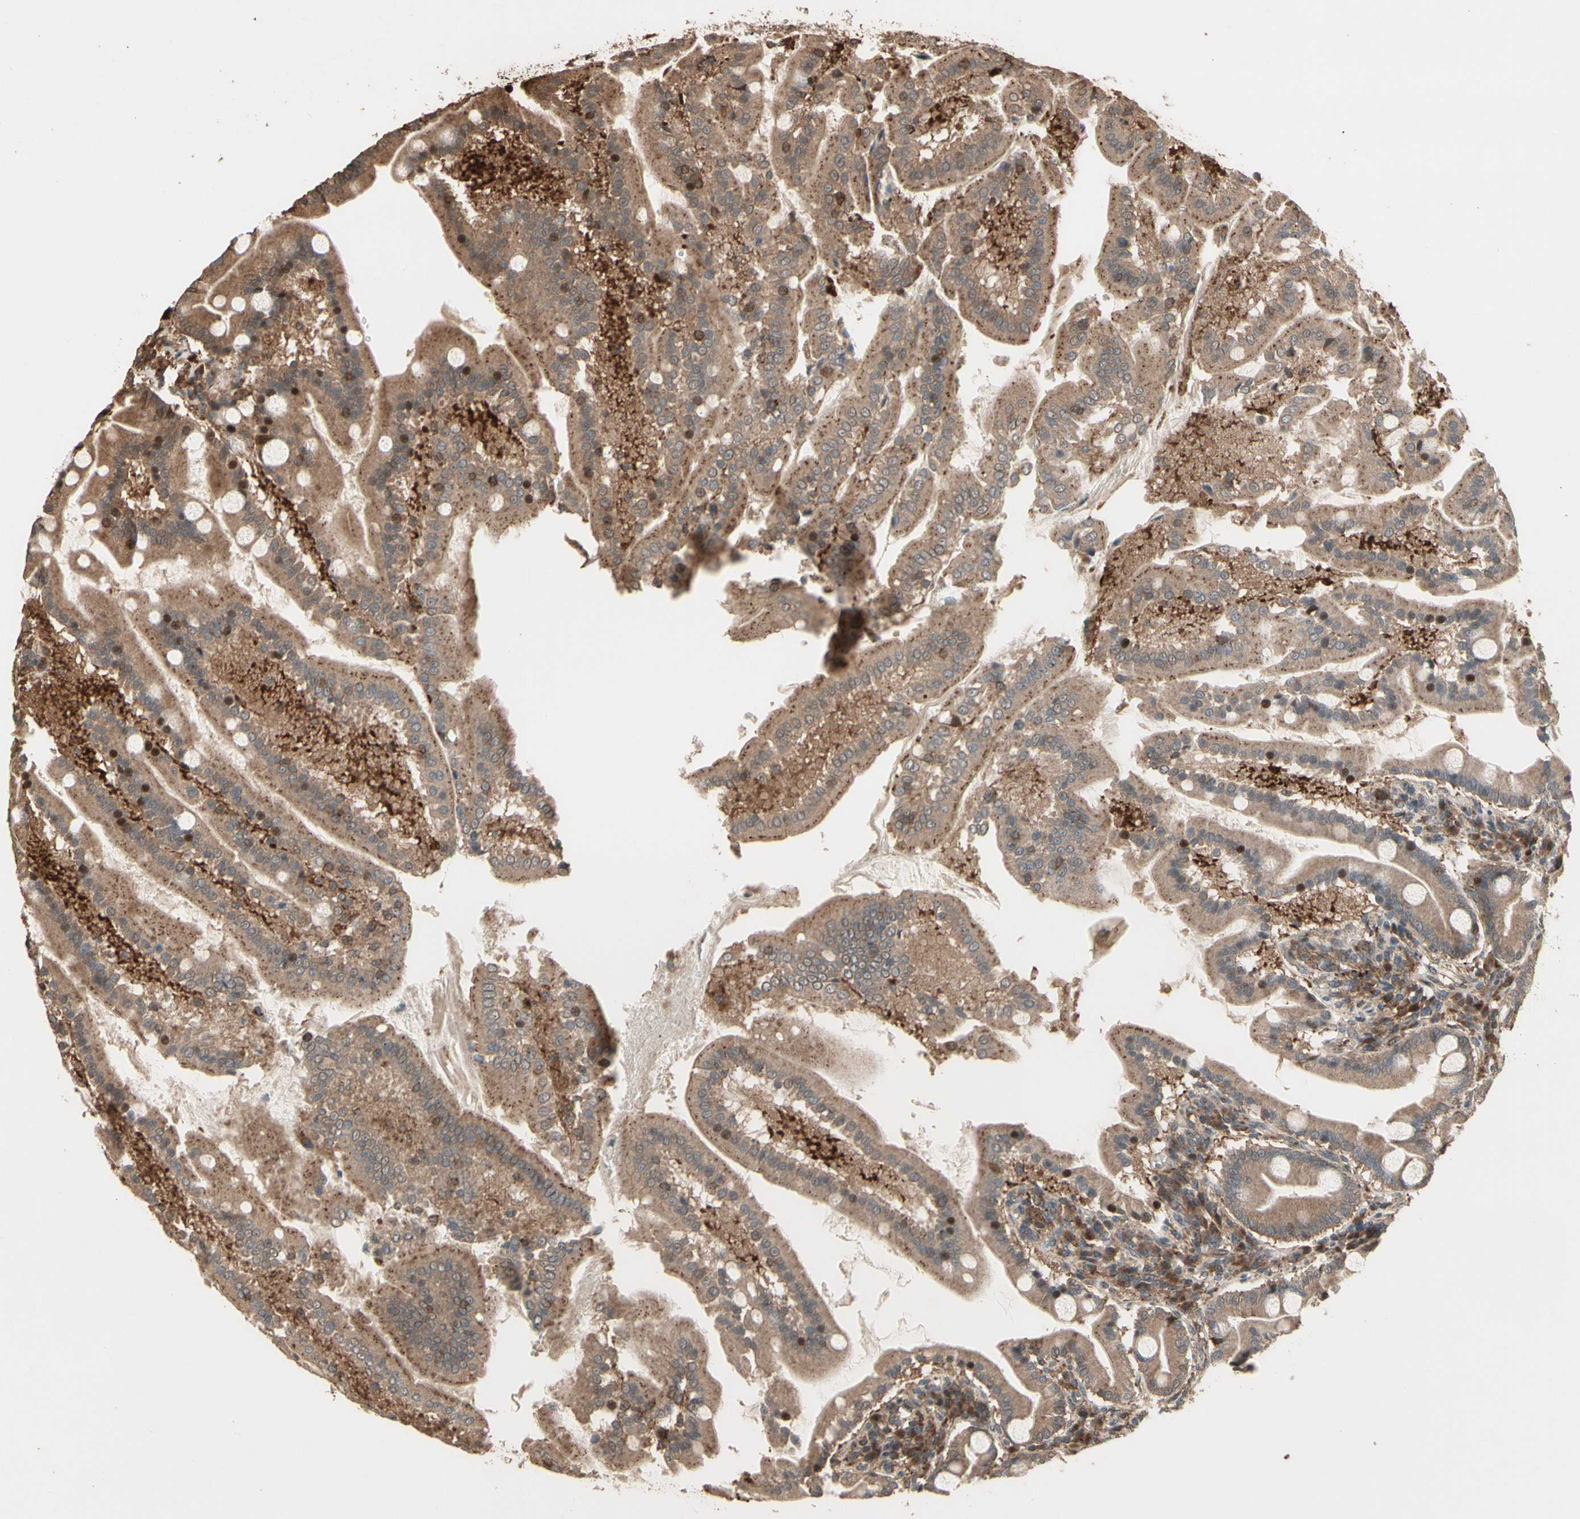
{"staining": {"intensity": "weak", "quantity": ">75%", "location": "cytoplasmic/membranous"}, "tissue": "duodenum", "cell_type": "Glandular cells", "image_type": "normal", "snomed": [{"axis": "morphology", "description": "Normal tissue, NOS"}, {"axis": "topography", "description": "Duodenum"}], "caption": "Glandular cells demonstrate low levels of weak cytoplasmic/membranous expression in approximately >75% of cells in unremarkable human duodenum.", "gene": "CSF1R", "patient": {"sex": "male", "age": 50}}